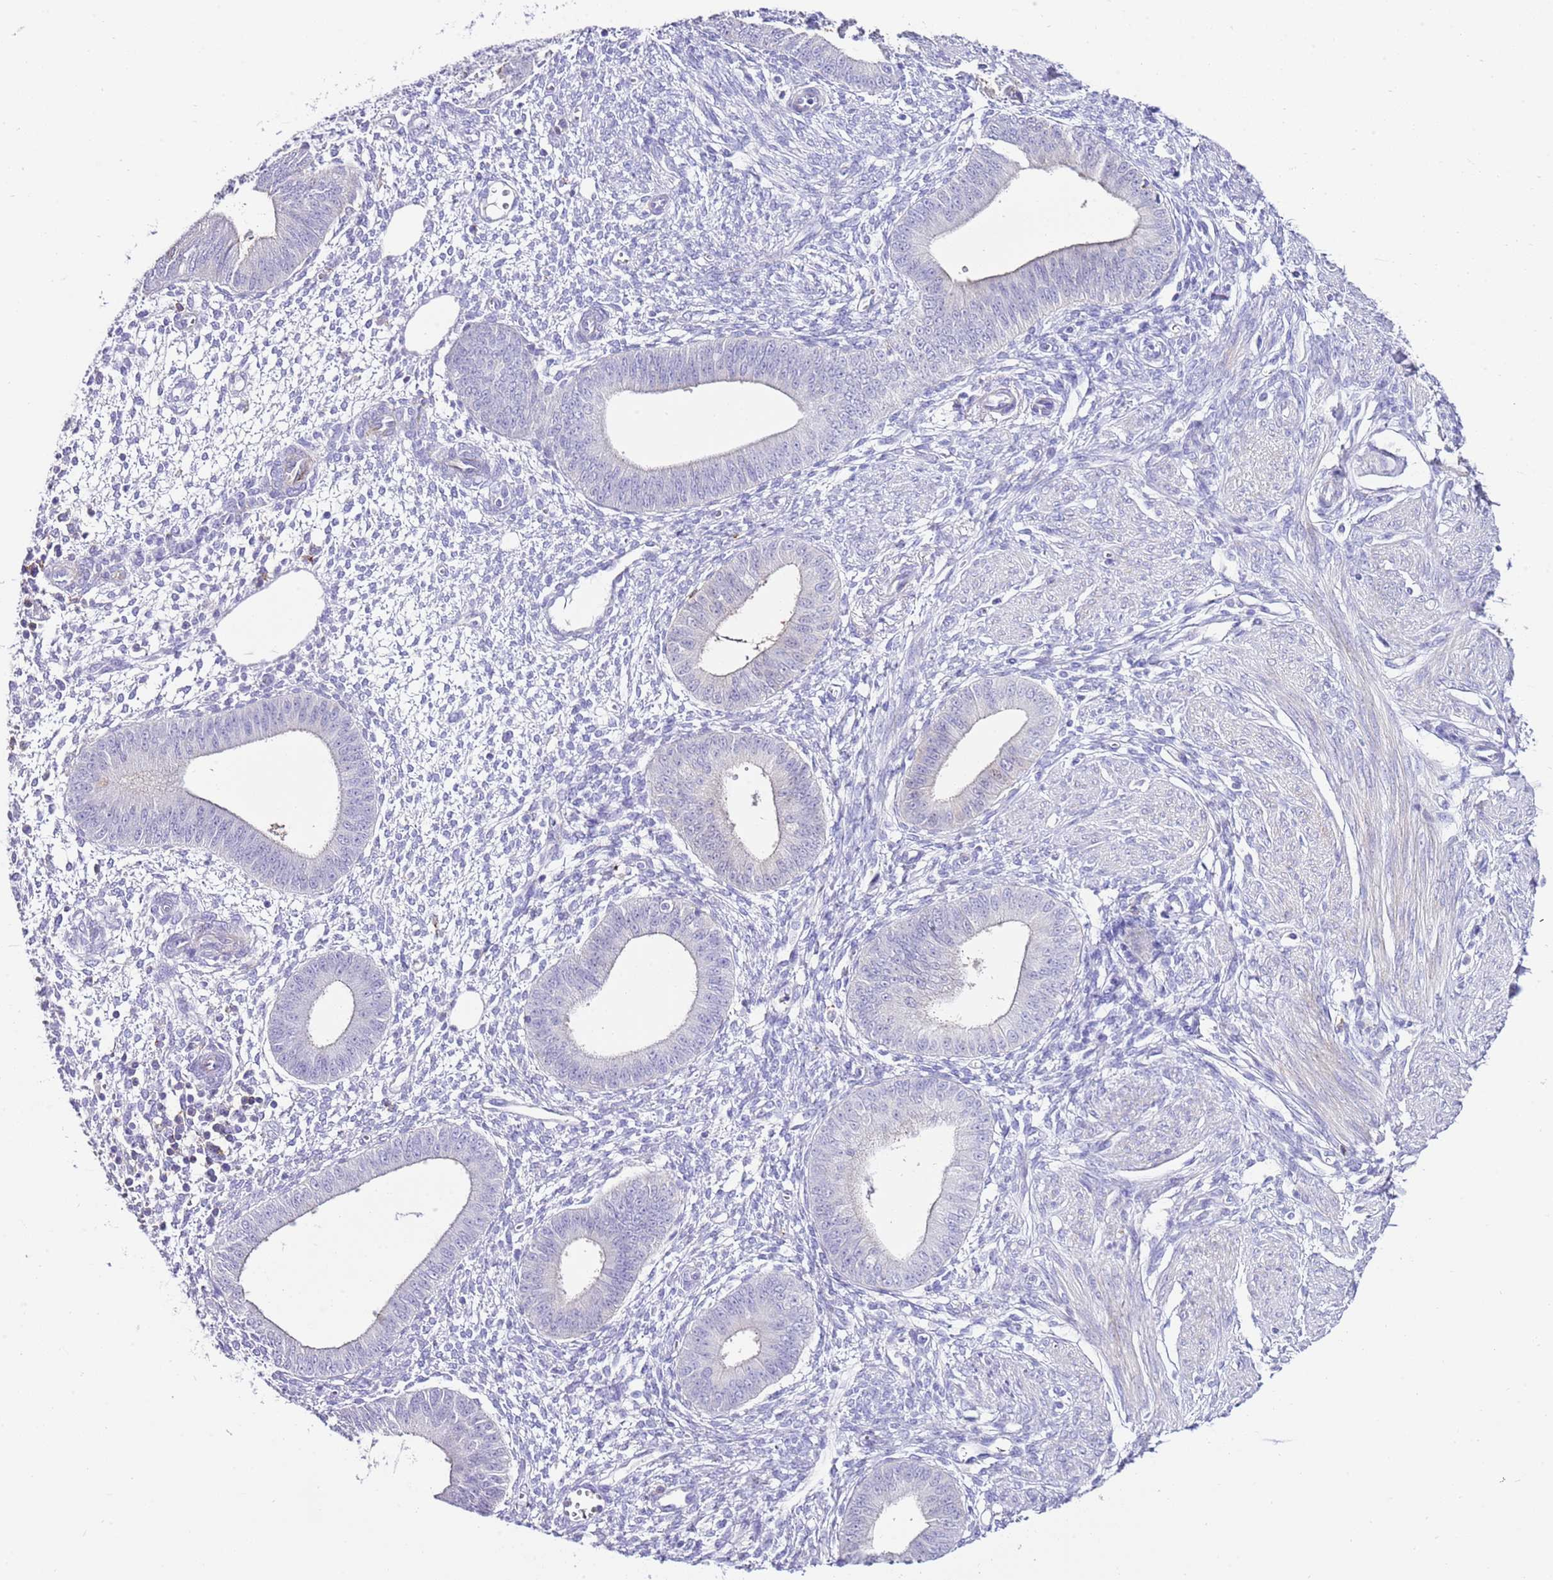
{"staining": {"intensity": "negative", "quantity": "none", "location": "none"}, "tissue": "endometrium", "cell_type": "Cells in endometrial stroma", "image_type": "normal", "snomed": [{"axis": "morphology", "description": "Normal tissue, NOS"}, {"axis": "topography", "description": "Endometrium"}], "caption": "DAB (3,3'-diaminobenzidine) immunohistochemical staining of unremarkable endometrium reveals no significant positivity in cells in endometrial stroma. (DAB IHC, high magnification).", "gene": "ALDH3A1", "patient": {"sex": "female", "age": 49}}